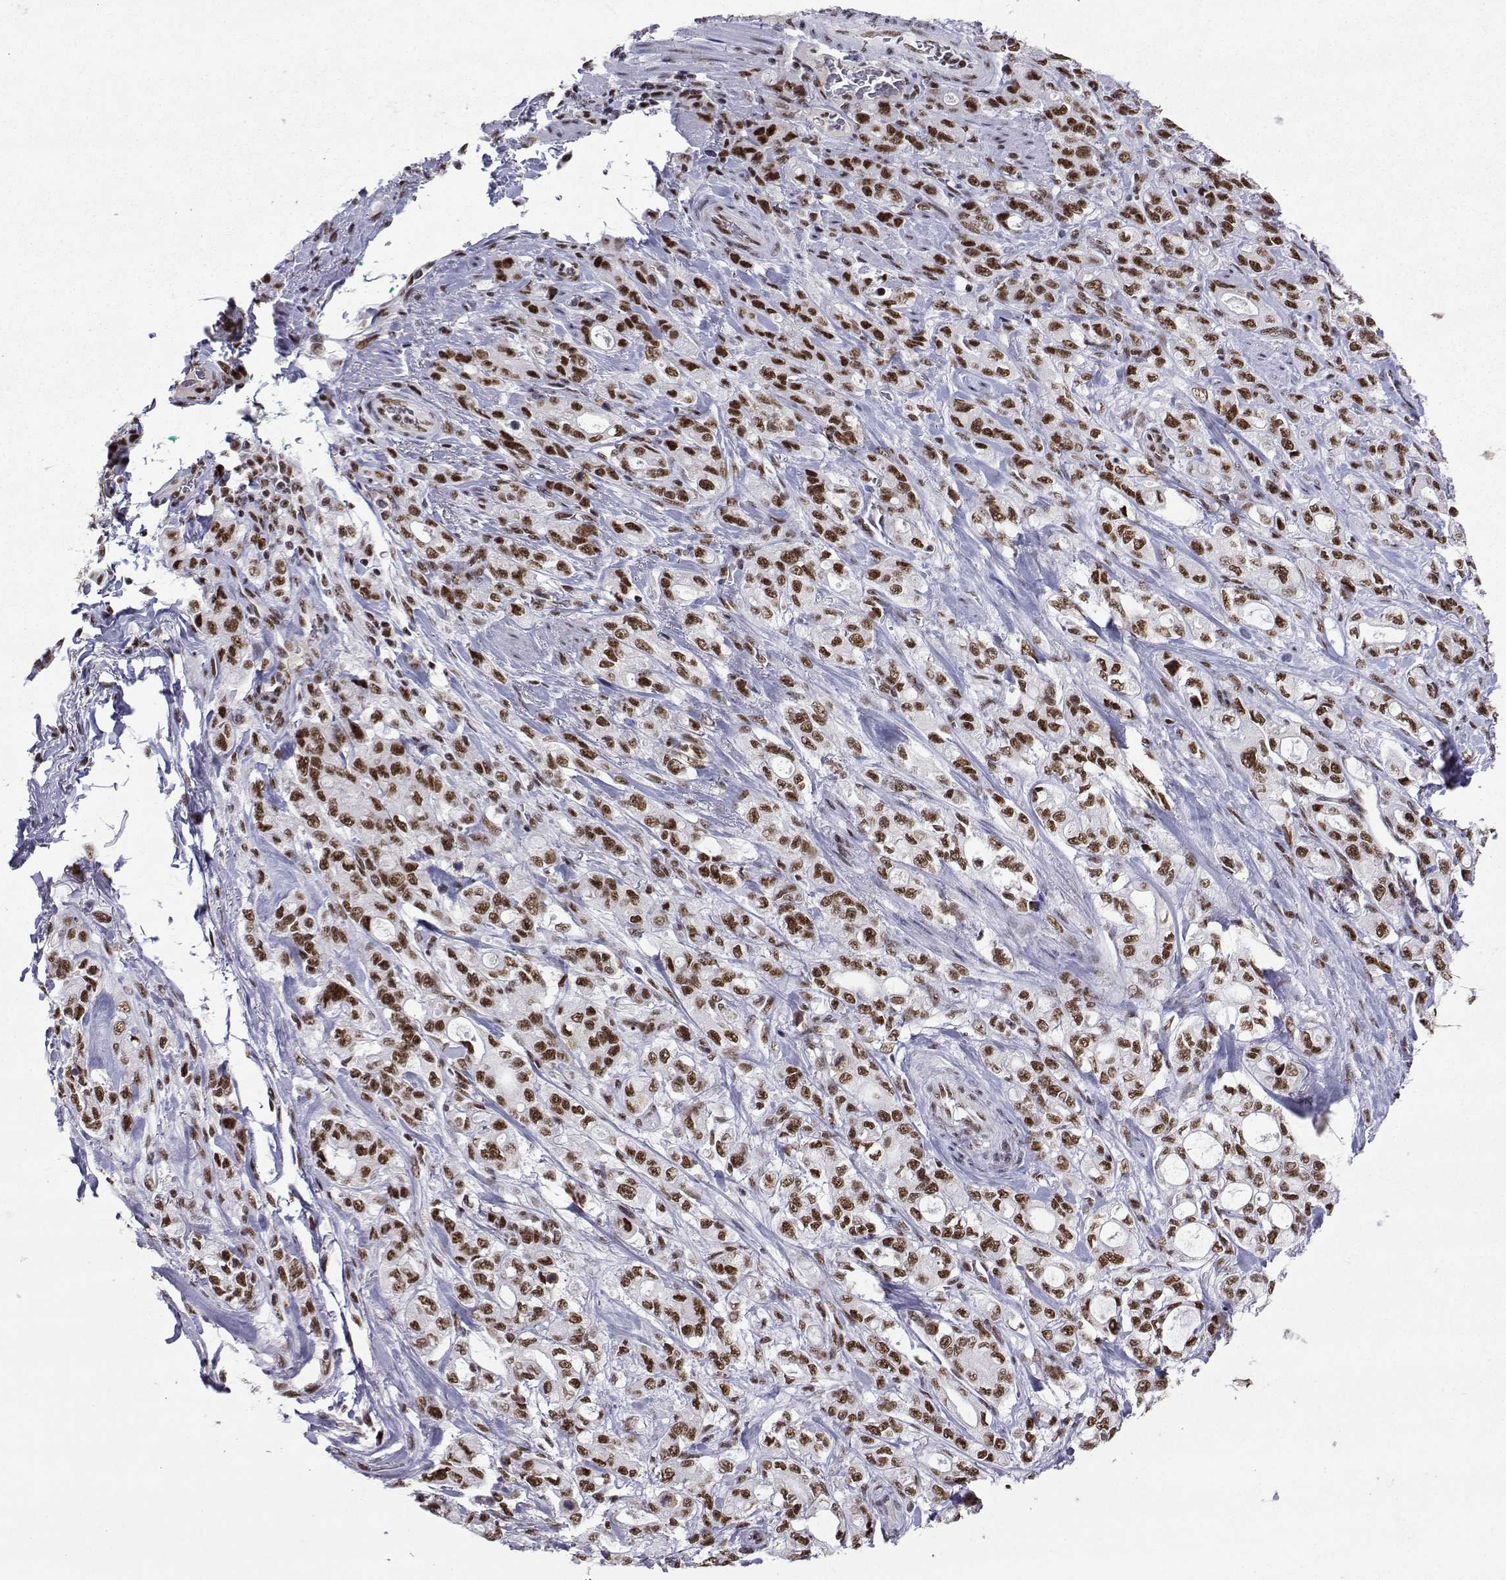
{"staining": {"intensity": "moderate", "quantity": ">75%", "location": "nuclear"}, "tissue": "stomach cancer", "cell_type": "Tumor cells", "image_type": "cancer", "snomed": [{"axis": "morphology", "description": "Adenocarcinoma, NOS"}, {"axis": "topography", "description": "Stomach"}], "caption": "Moderate nuclear staining is present in about >75% of tumor cells in stomach cancer.", "gene": "SNRPB2", "patient": {"sex": "male", "age": 63}}